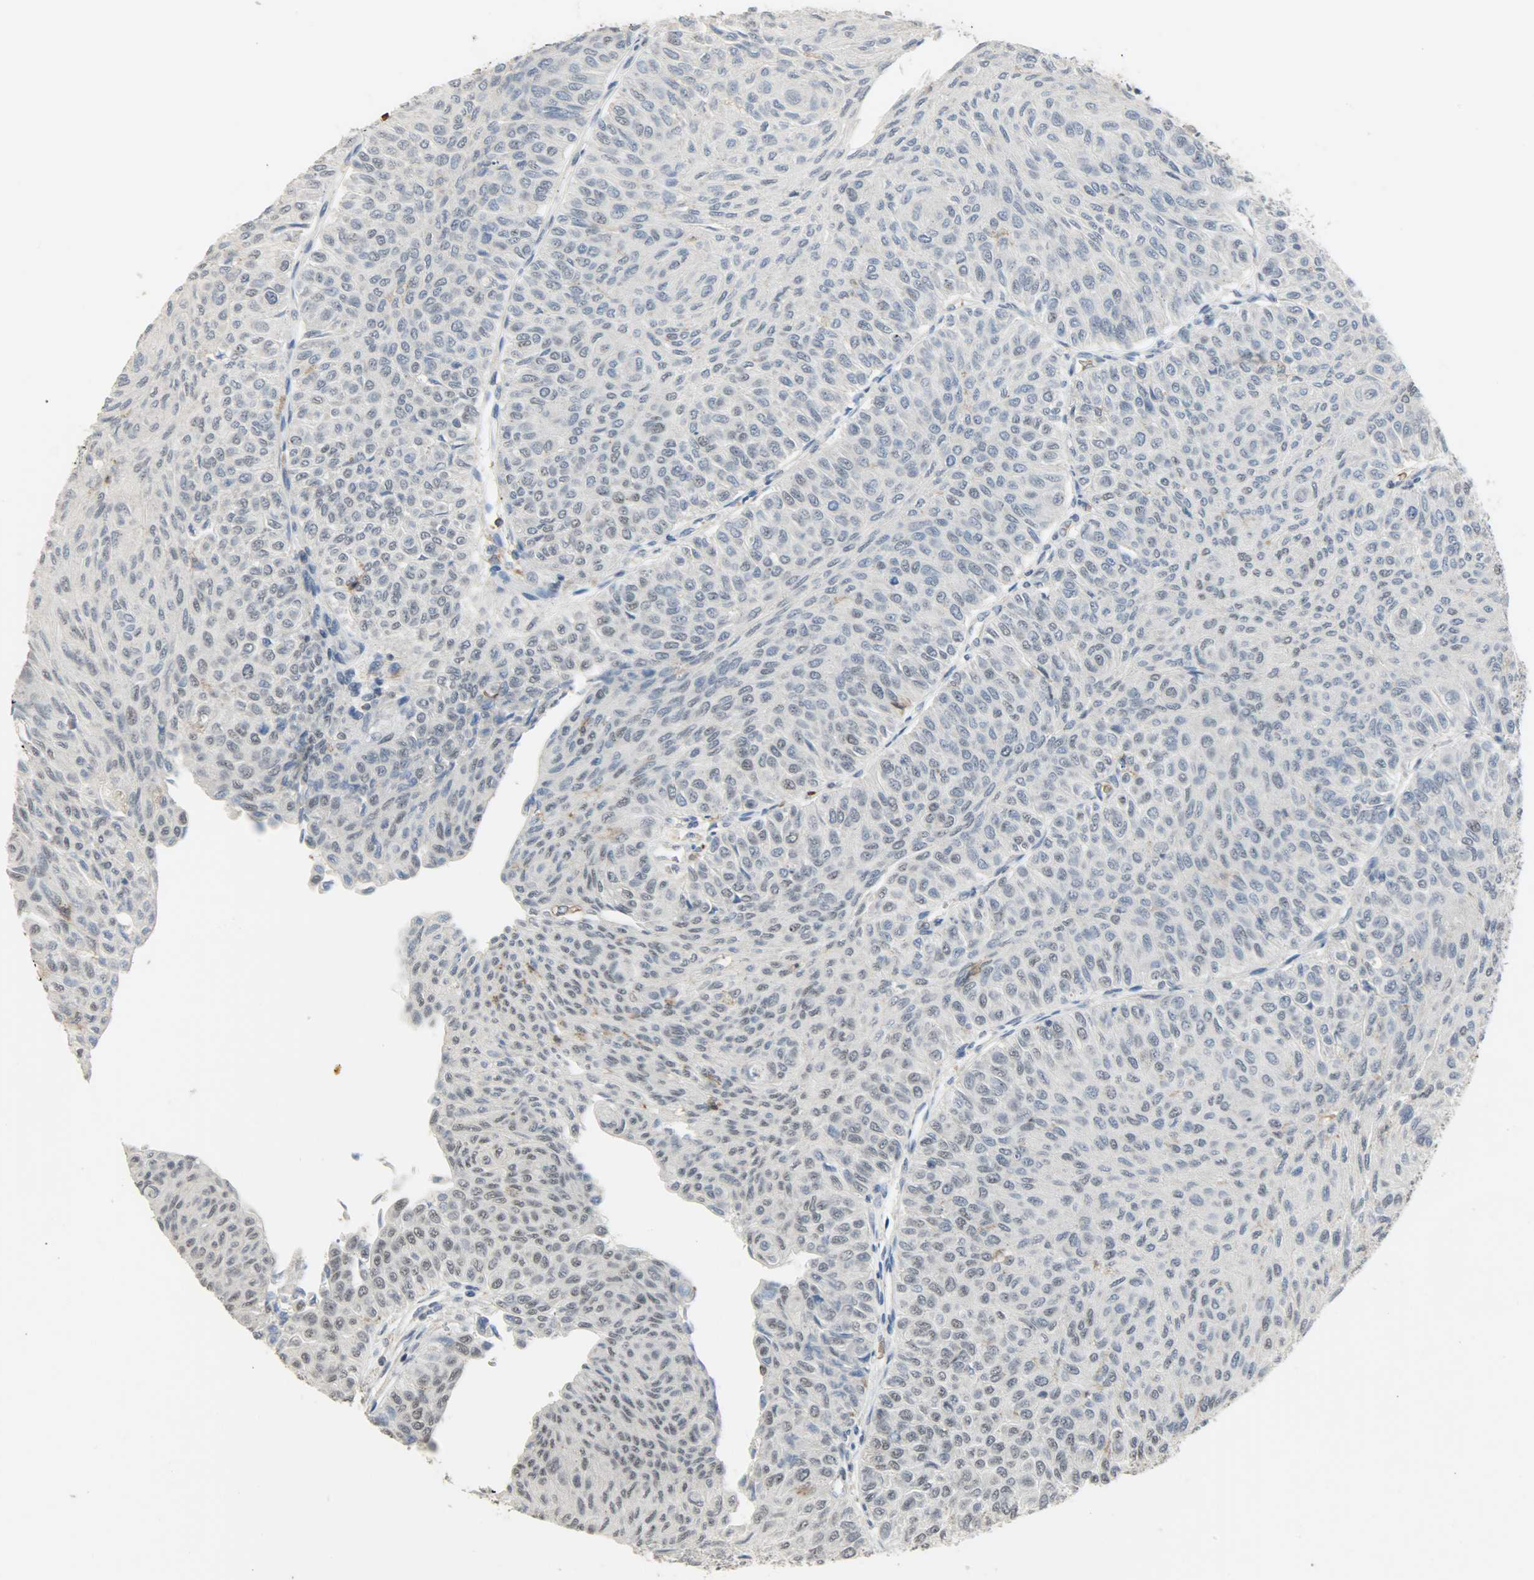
{"staining": {"intensity": "negative", "quantity": "none", "location": "none"}, "tissue": "urothelial cancer", "cell_type": "Tumor cells", "image_type": "cancer", "snomed": [{"axis": "morphology", "description": "Urothelial carcinoma, Low grade"}, {"axis": "topography", "description": "Urinary bladder"}], "caption": "Human urothelial cancer stained for a protein using immunohistochemistry (IHC) demonstrates no positivity in tumor cells.", "gene": "SKAP2", "patient": {"sex": "male", "age": 78}}